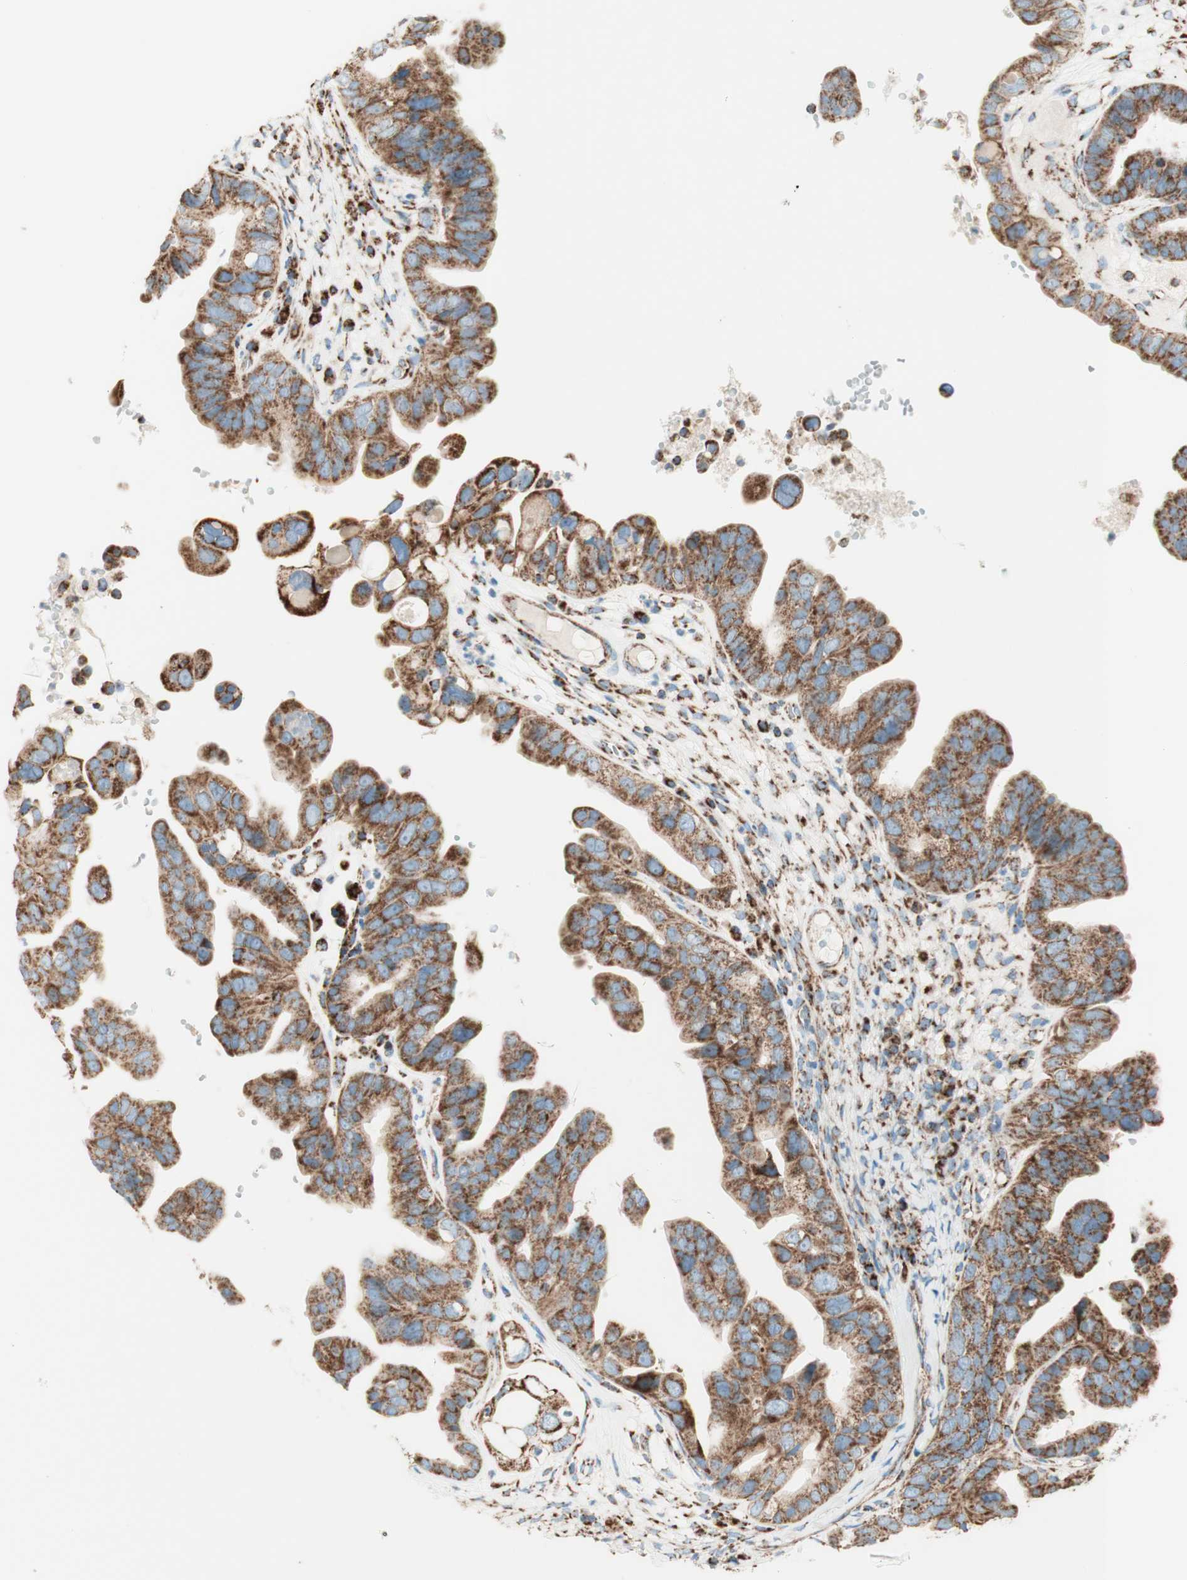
{"staining": {"intensity": "moderate", "quantity": ">75%", "location": "cytoplasmic/membranous"}, "tissue": "ovarian cancer", "cell_type": "Tumor cells", "image_type": "cancer", "snomed": [{"axis": "morphology", "description": "Cystadenocarcinoma, serous, NOS"}, {"axis": "topography", "description": "Ovary"}], "caption": "Brown immunohistochemical staining in ovarian cancer demonstrates moderate cytoplasmic/membranous positivity in approximately >75% of tumor cells. Using DAB (brown) and hematoxylin (blue) stains, captured at high magnification using brightfield microscopy.", "gene": "TOMM20", "patient": {"sex": "female", "age": 56}}